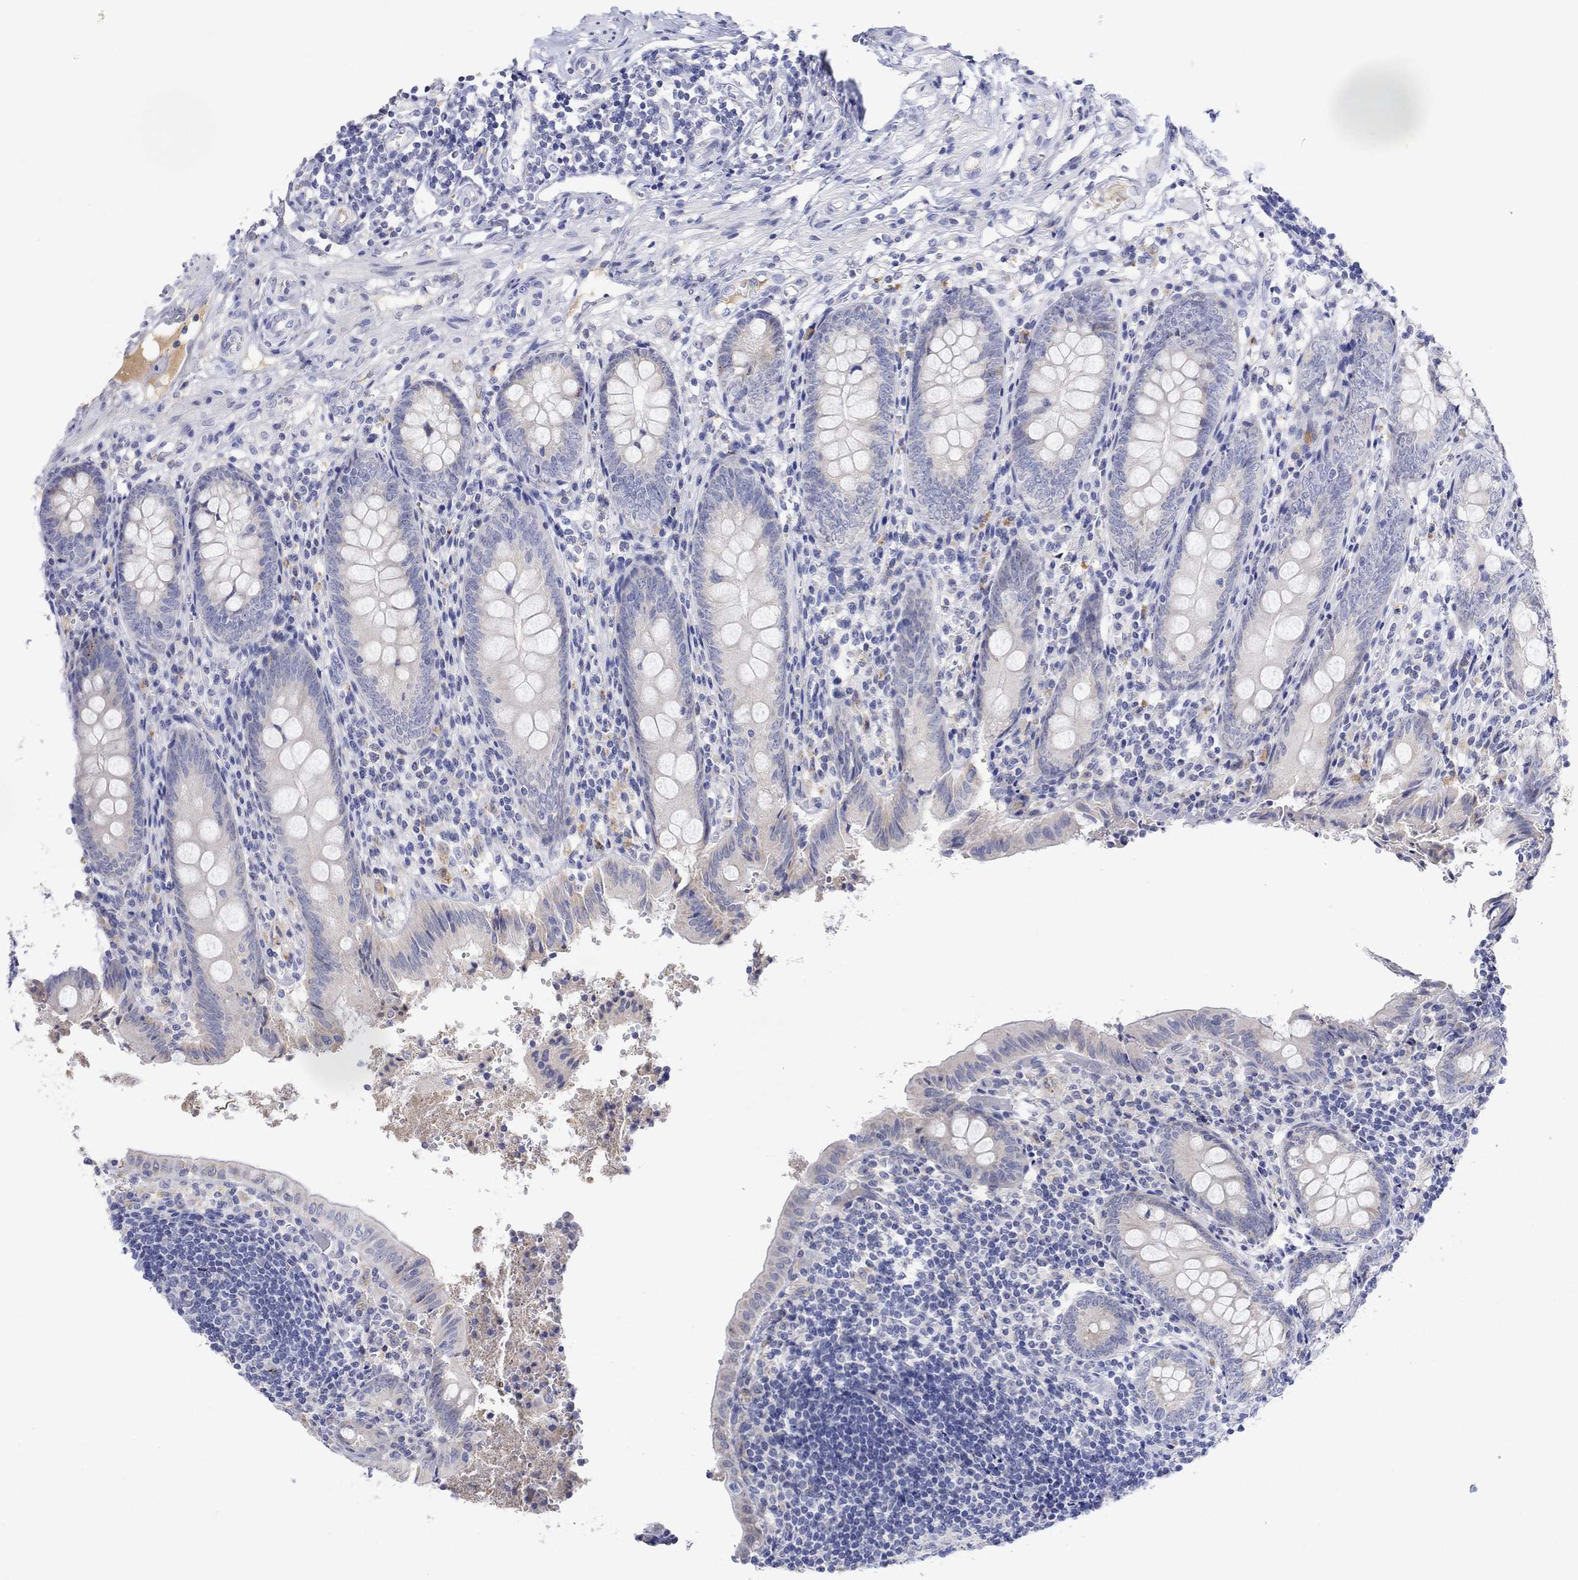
{"staining": {"intensity": "negative", "quantity": "none", "location": "none"}, "tissue": "appendix", "cell_type": "Glandular cells", "image_type": "normal", "snomed": [{"axis": "morphology", "description": "Normal tissue, NOS"}, {"axis": "topography", "description": "Appendix"}], "caption": "Immunohistochemical staining of benign appendix exhibits no significant positivity in glandular cells.", "gene": "FNDC5", "patient": {"sex": "female", "age": 23}}